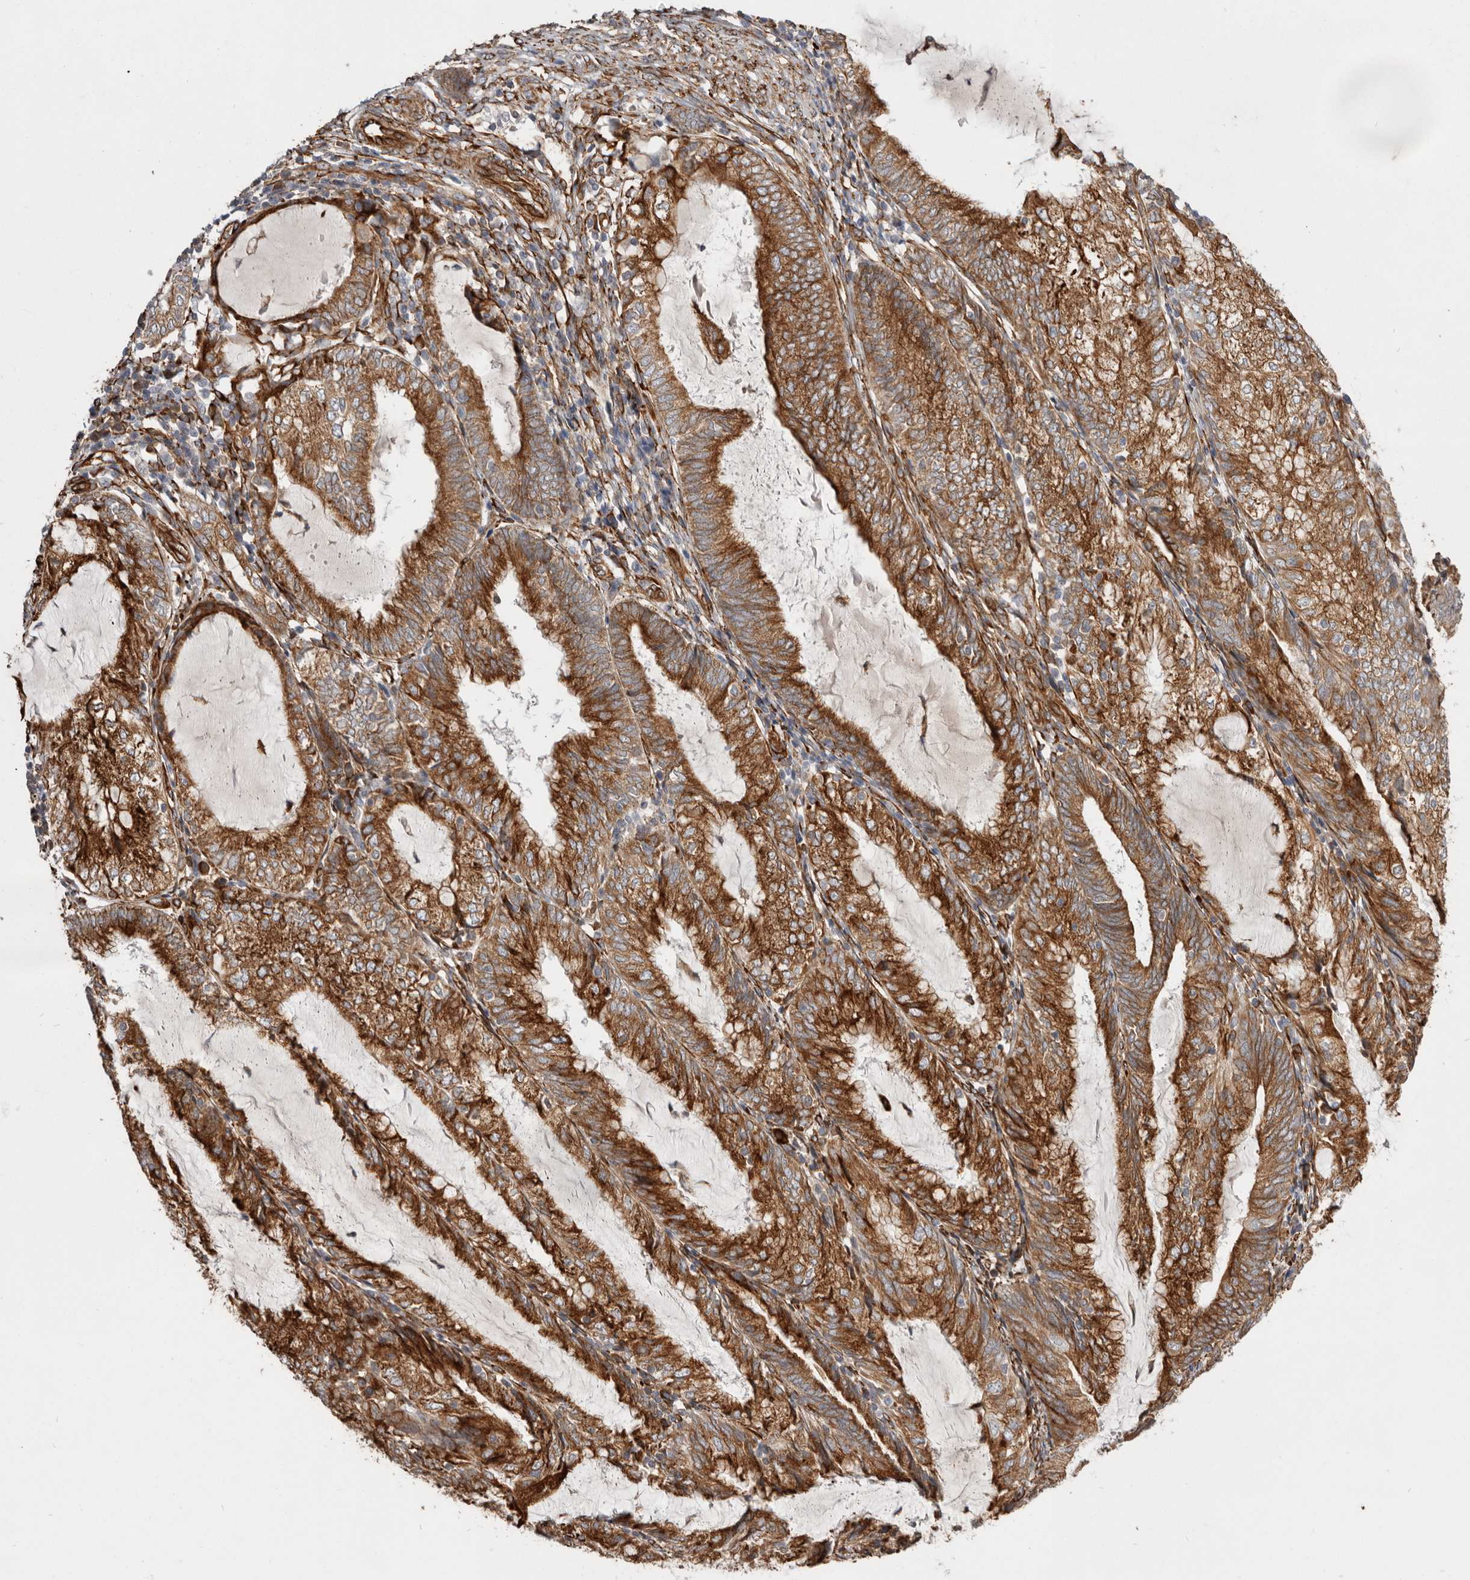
{"staining": {"intensity": "strong", "quantity": ">75%", "location": "cytoplasmic/membranous"}, "tissue": "endometrial cancer", "cell_type": "Tumor cells", "image_type": "cancer", "snomed": [{"axis": "morphology", "description": "Adenocarcinoma, NOS"}, {"axis": "topography", "description": "Endometrium"}], "caption": "Protein staining of endometrial adenocarcinoma tissue demonstrates strong cytoplasmic/membranous expression in approximately >75% of tumor cells. (IHC, brightfield microscopy, high magnification).", "gene": "WDTC1", "patient": {"sex": "female", "age": 81}}